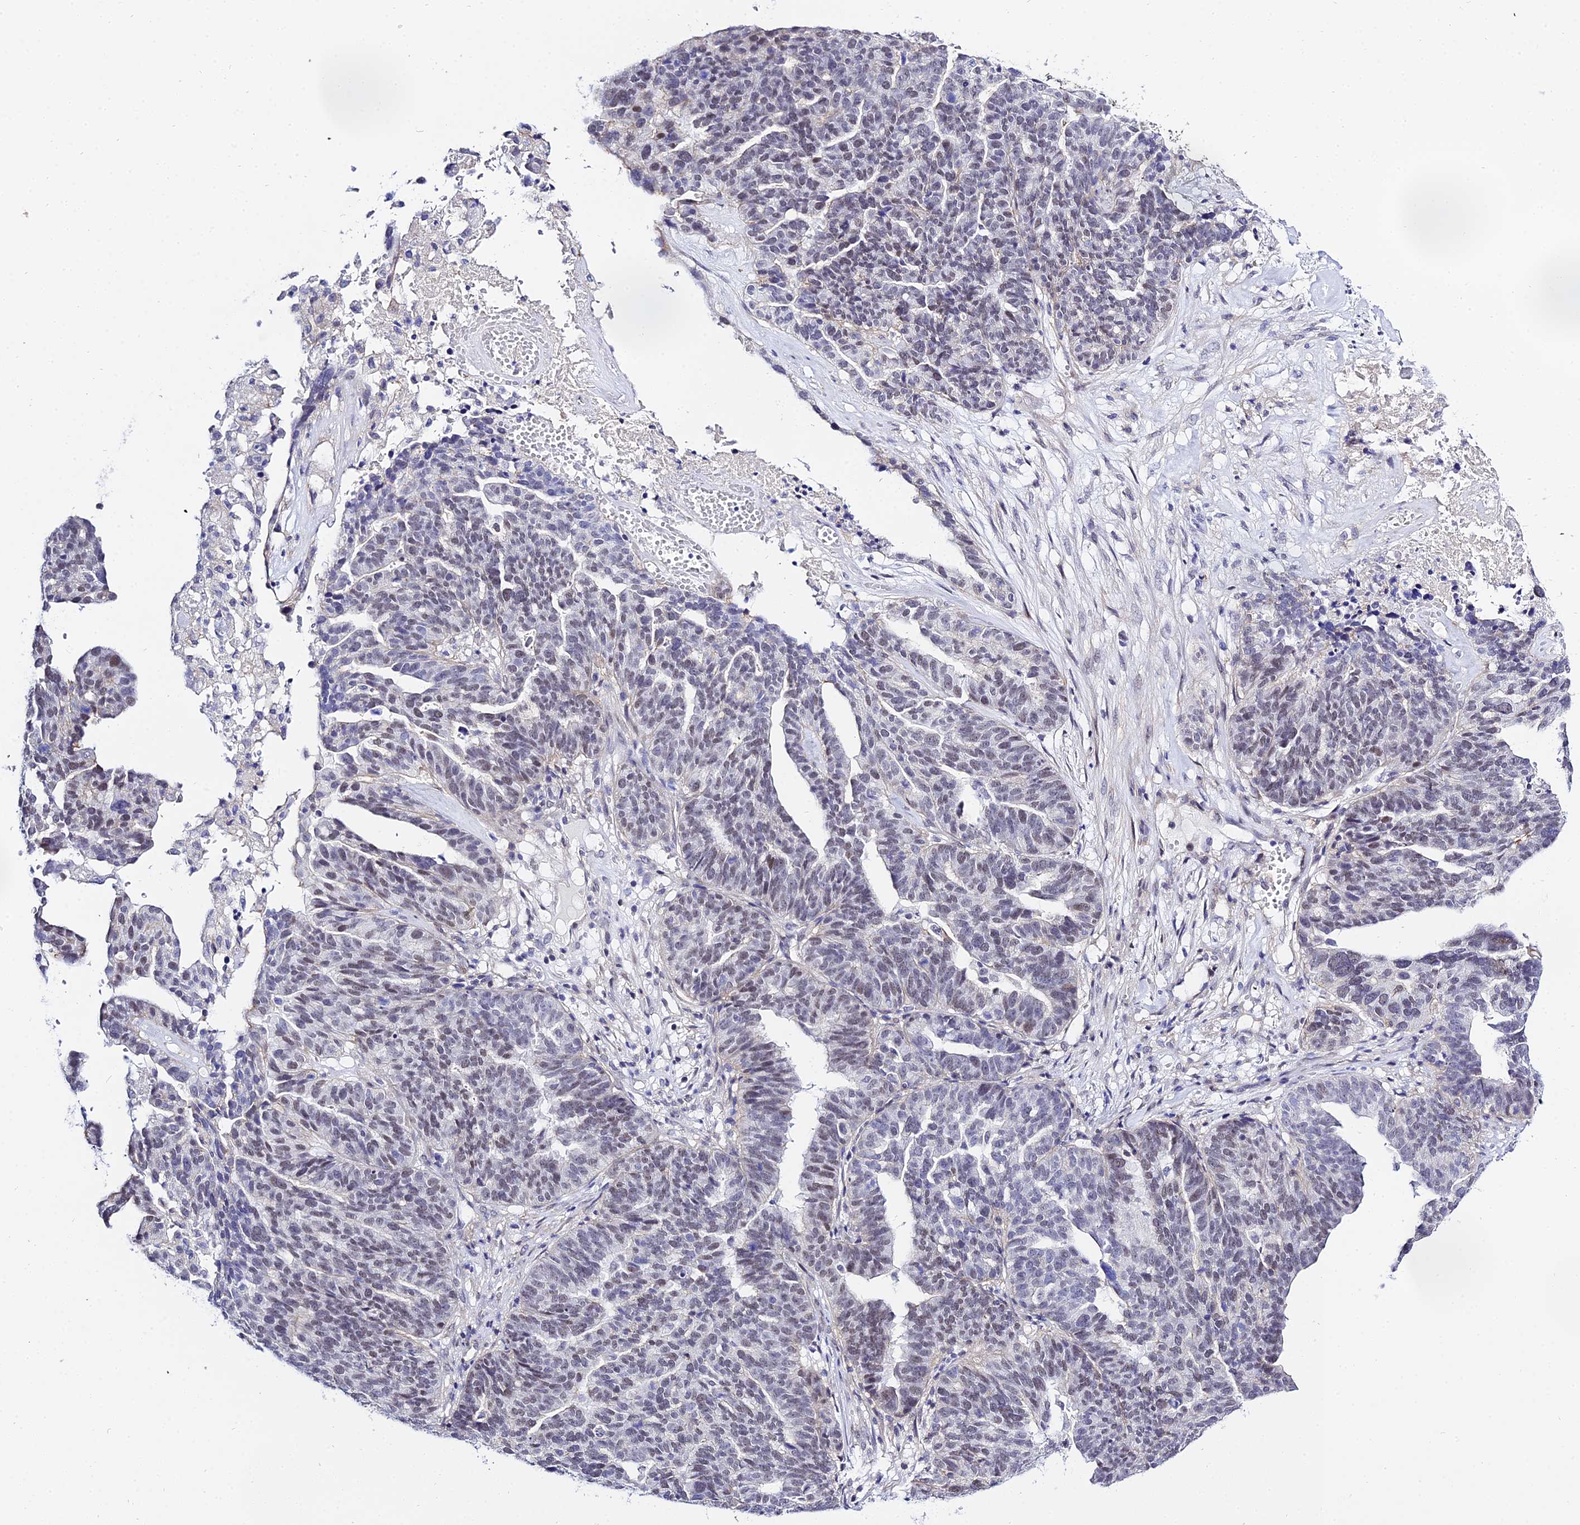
{"staining": {"intensity": "weak", "quantity": "25%-75%", "location": "nuclear"}, "tissue": "ovarian cancer", "cell_type": "Tumor cells", "image_type": "cancer", "snomed": [{"axis": "morphology", "description": "Cystadenocarcinoma, serous, NOS"}, {"axis": "topography", "description": "Ovary"}], "caption": "Immunohistochemistry staining of ovarian serous cystadenocarcinoma, which exhibits low levels of weak nuclear expression in approximately 25%-75% of tumor cells indicating weak nuclear protein positivity. The staining was performed using DAB (3,3'-diaminobenzidine) (brown) for protein detection and nuclei were counterstained in hematoxylin (blue).", "gene": "ZNF628", "patient": {"sex": "female", "age": 59}}